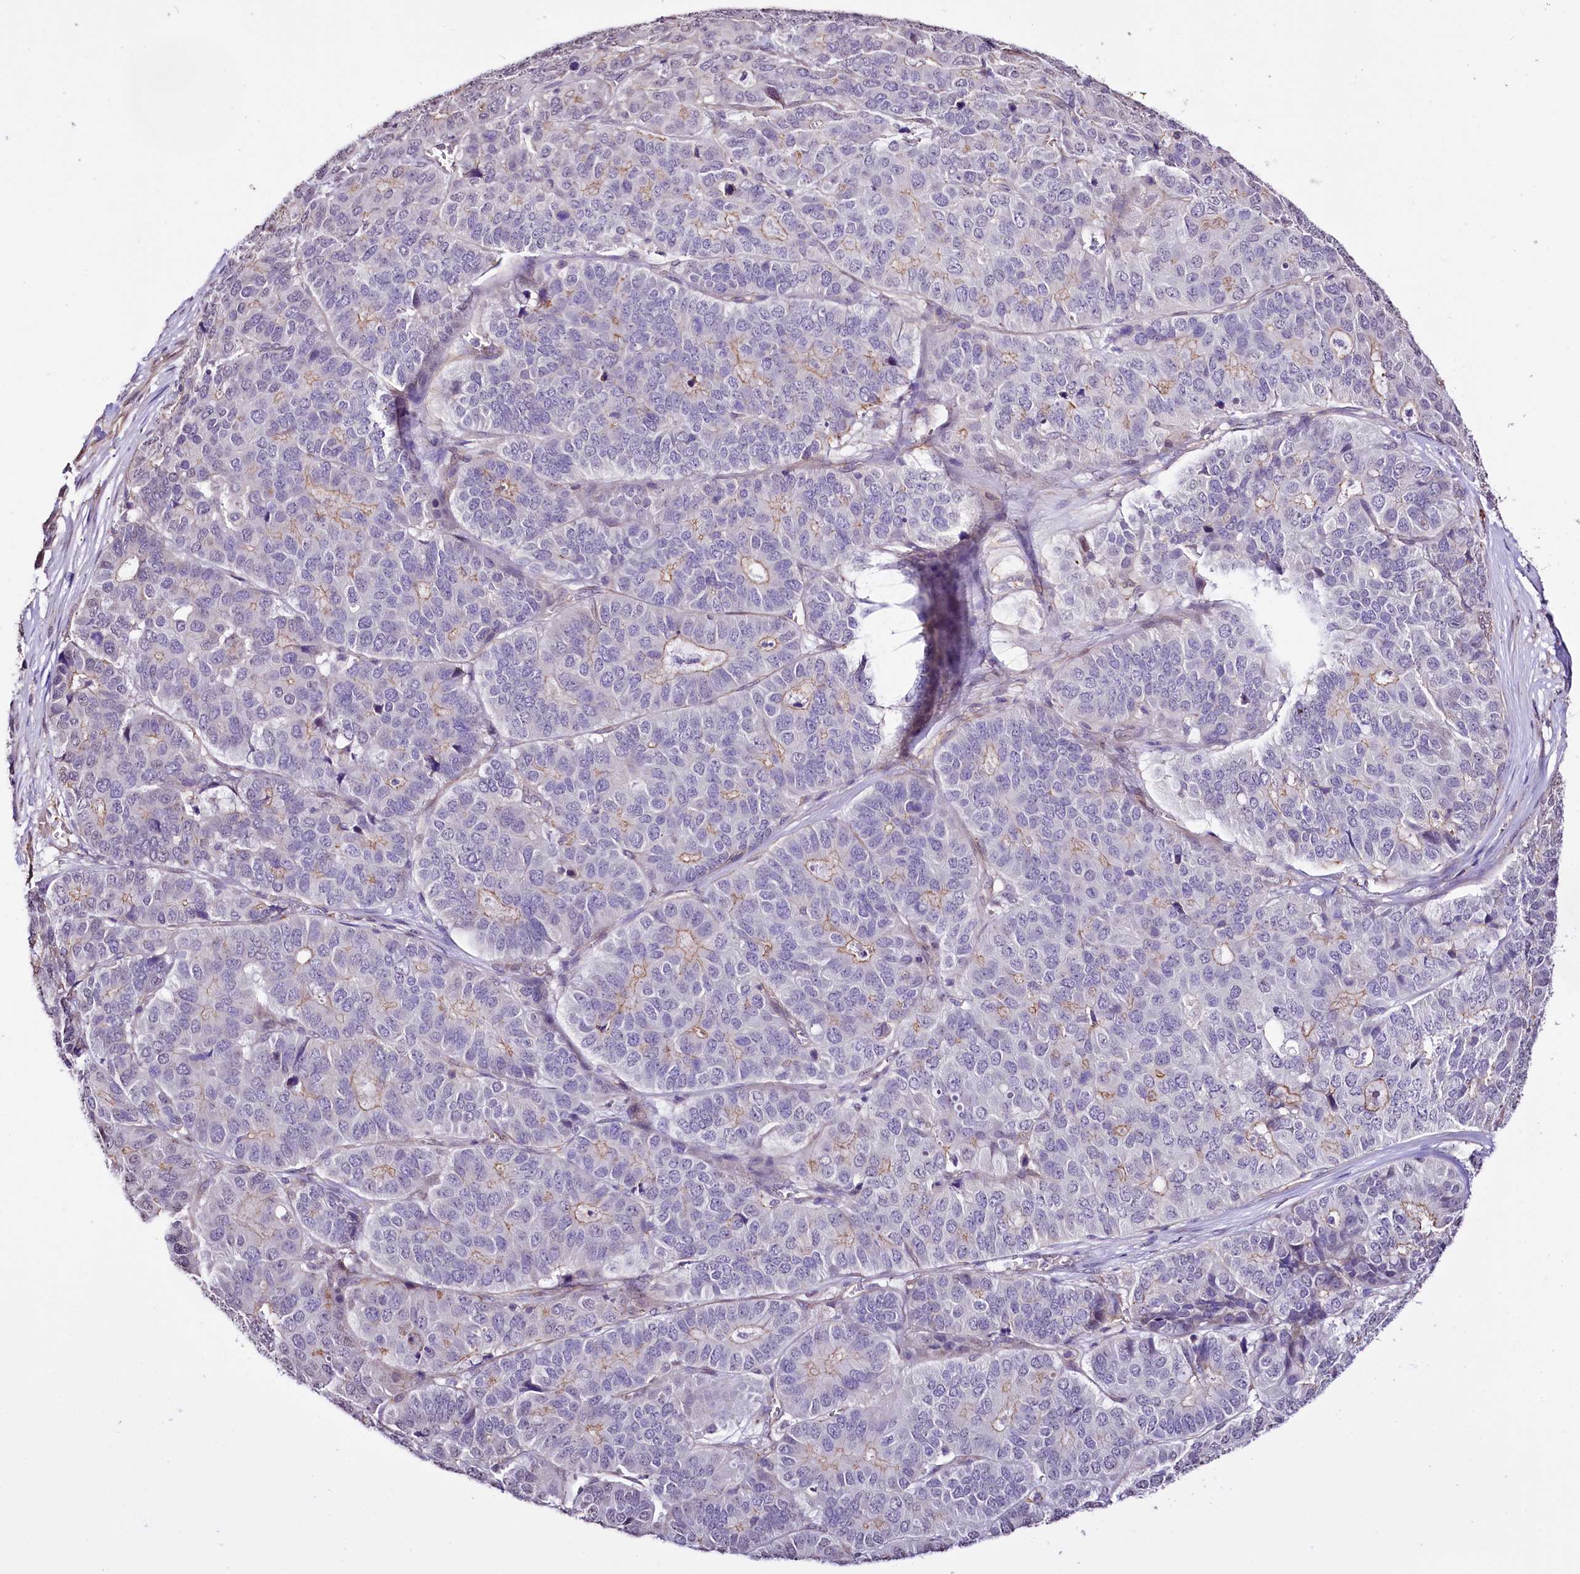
{"staining": {"intensity": "weak", "quantity": "<25%", "location": "cytoplasmic/membranous"}, "tissue": "pancreatic cancer", "cell_type": "Tumor cells", "image_type": "cancer", "snomed": [{"axis": "morphology", "description": "Adenocarcinoma, NOS"}, {"axis": "topography", "description": "Pancreas"}], "caption": "Pancreatic adenocarcinoma stained for a protein using immunohistochemistry (IHC) exhibits no positivity tumor cells.", "gene": "ST7", "patient": {"sex": "male", "age": 50}}